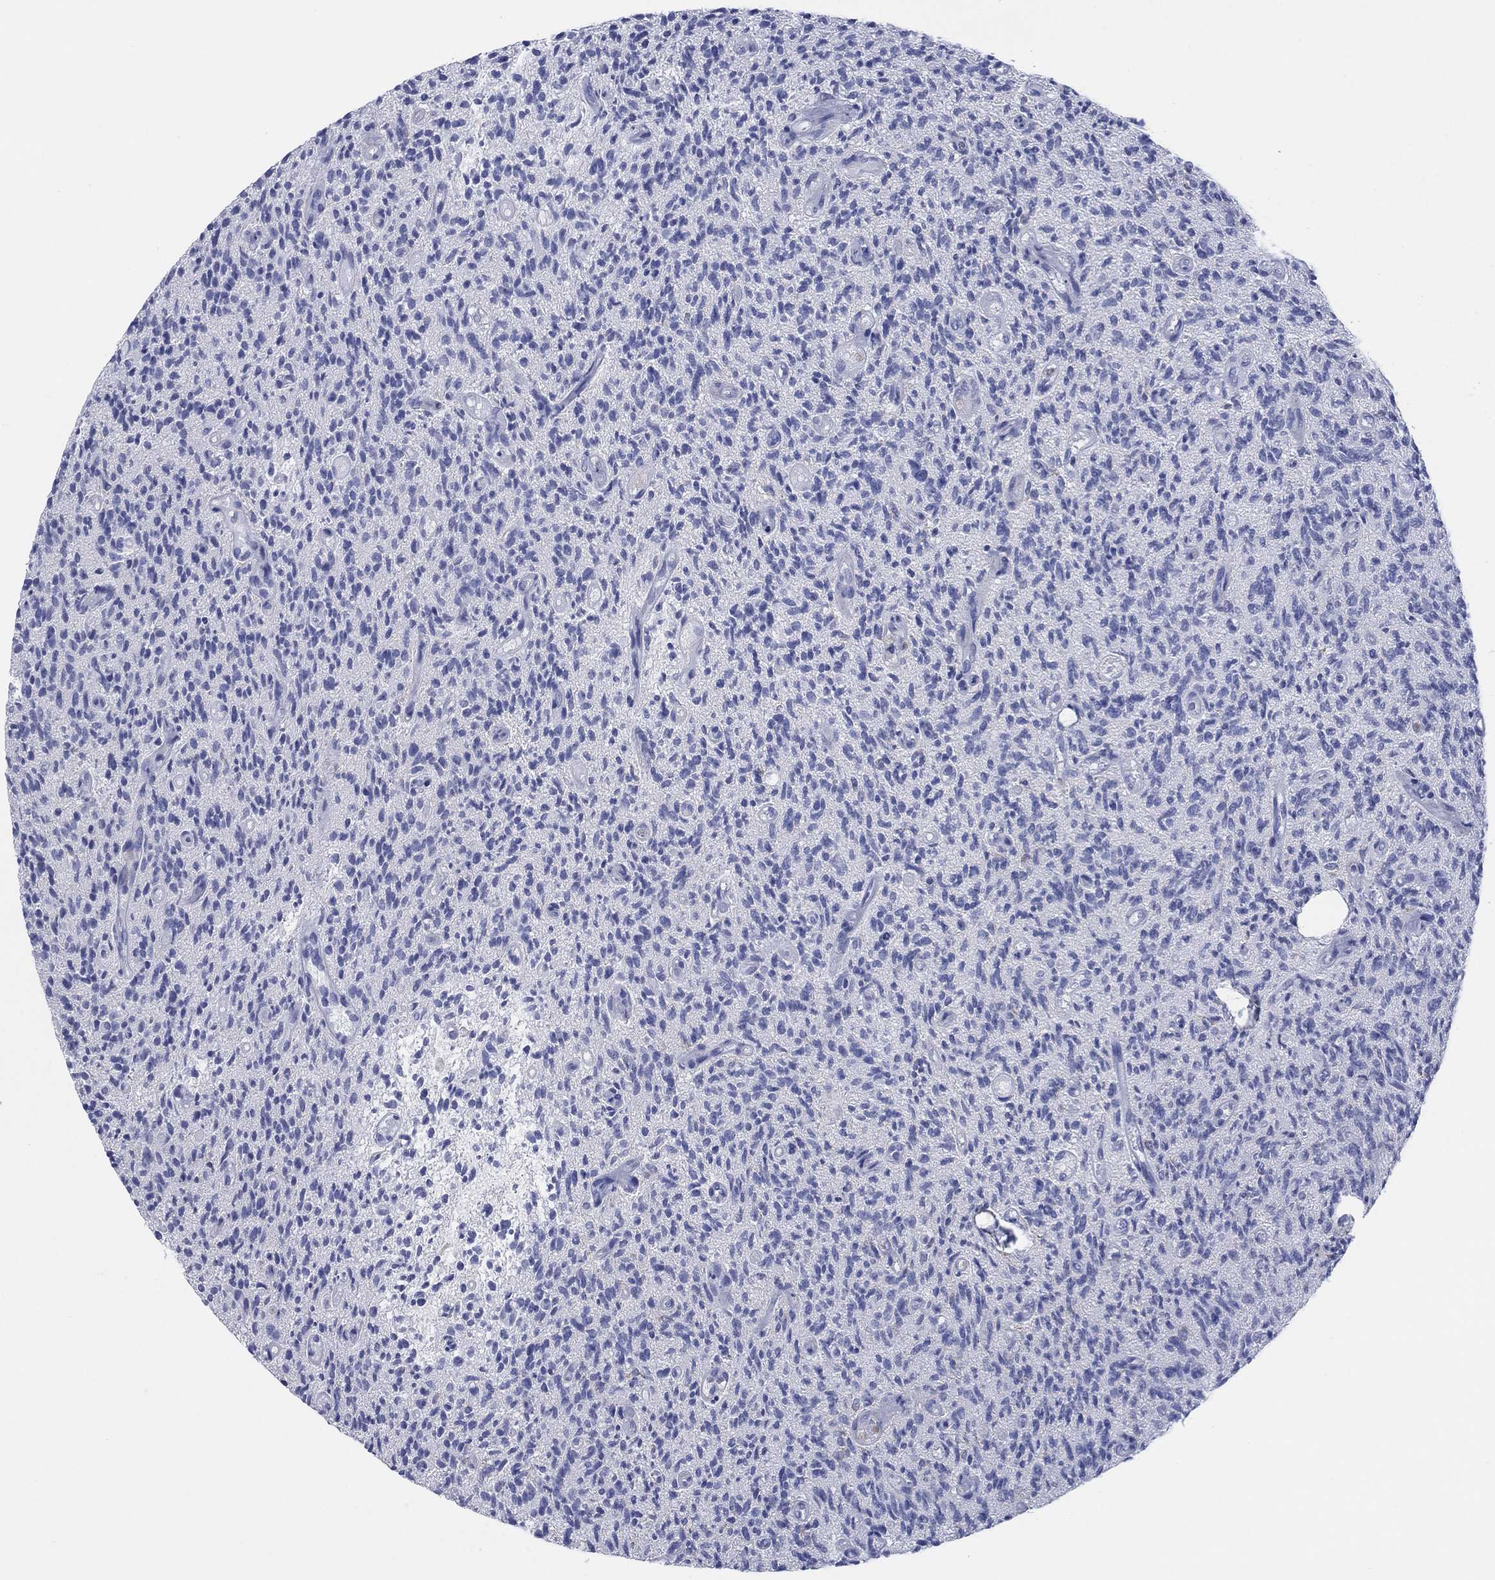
{"staining": {"intensity": "negative", "quantity": "none", "location": "none"}, "tissue": "glioma", "cell_type": "Tumor cells", "image_type": "cancer", "snomed": [{"axis": "morphology", "description": "Glioma, malignant, High grade"}, {"axis": "topography", "description": "Brain"}], "caption": "Malignant glioma (high-grade) was stained to show a protein in brown. There is no significant expression in tumor cells. Brightfield microscopy of immunohistochemistry stained with DAB (brown) and hematoxylin (blue), captured at high magnification.", "gene": "FER1L6", "patient": {"sex": "male", "age": 64}}